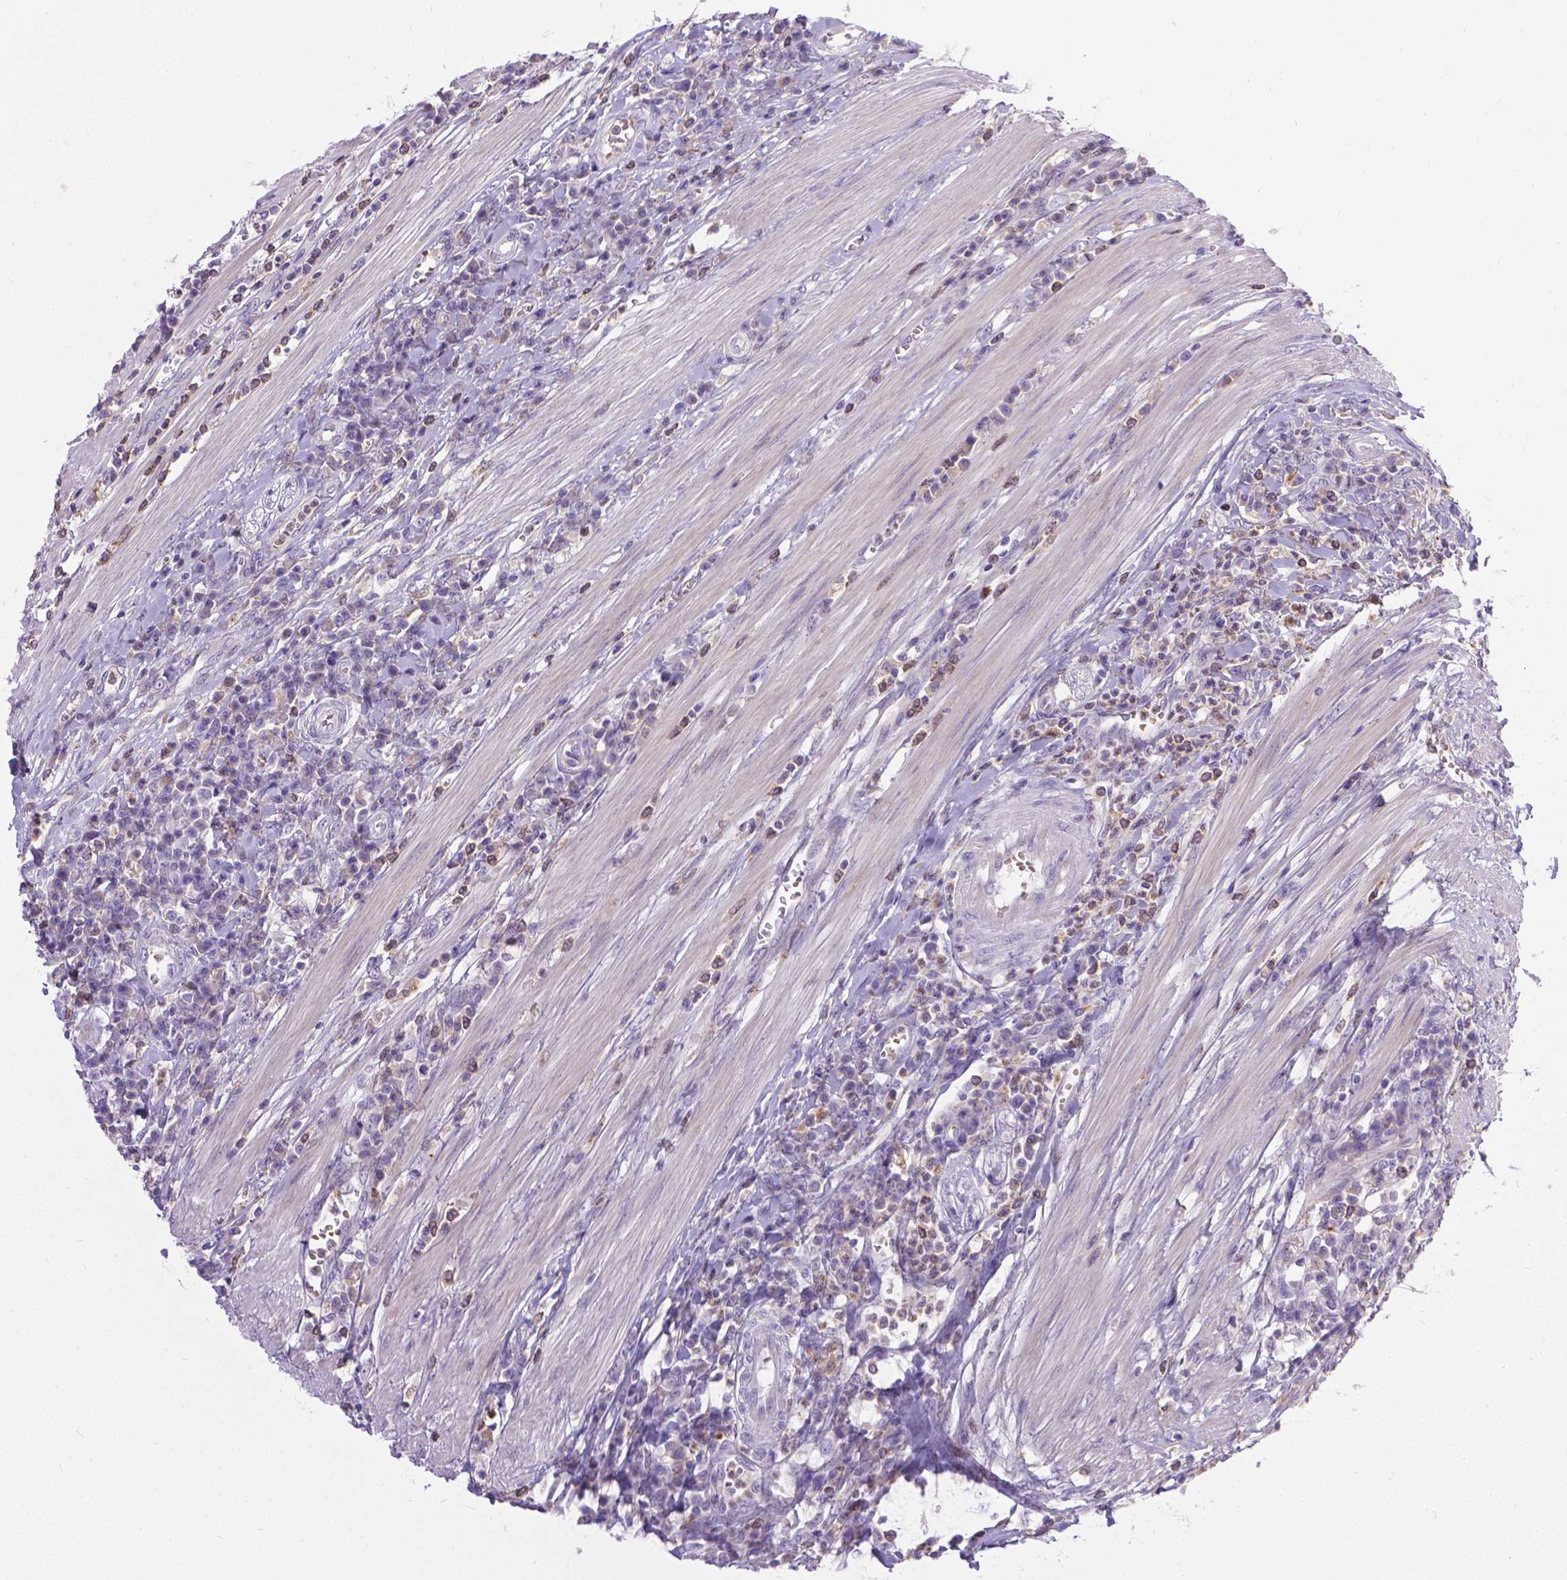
{"staining": {"intensity": "negative", "quantity": "none", "location": "none"}, "tissue": "colorectal cancer", "cell_type": "Tumor cells", "image_type": "cancer", "snomed": [{"axis": "morphology", "description": "Adenocarcinoma, NOS"}, {"axis": "topography", "description": "Colon"}], "caption": "High power microscopy image of an IHC image of colorectal adenocarcinoma, revealing no significant staining in tumor cells.", "gene": "TM4SF18", "patient": {"sex": "male", "age": 65}}